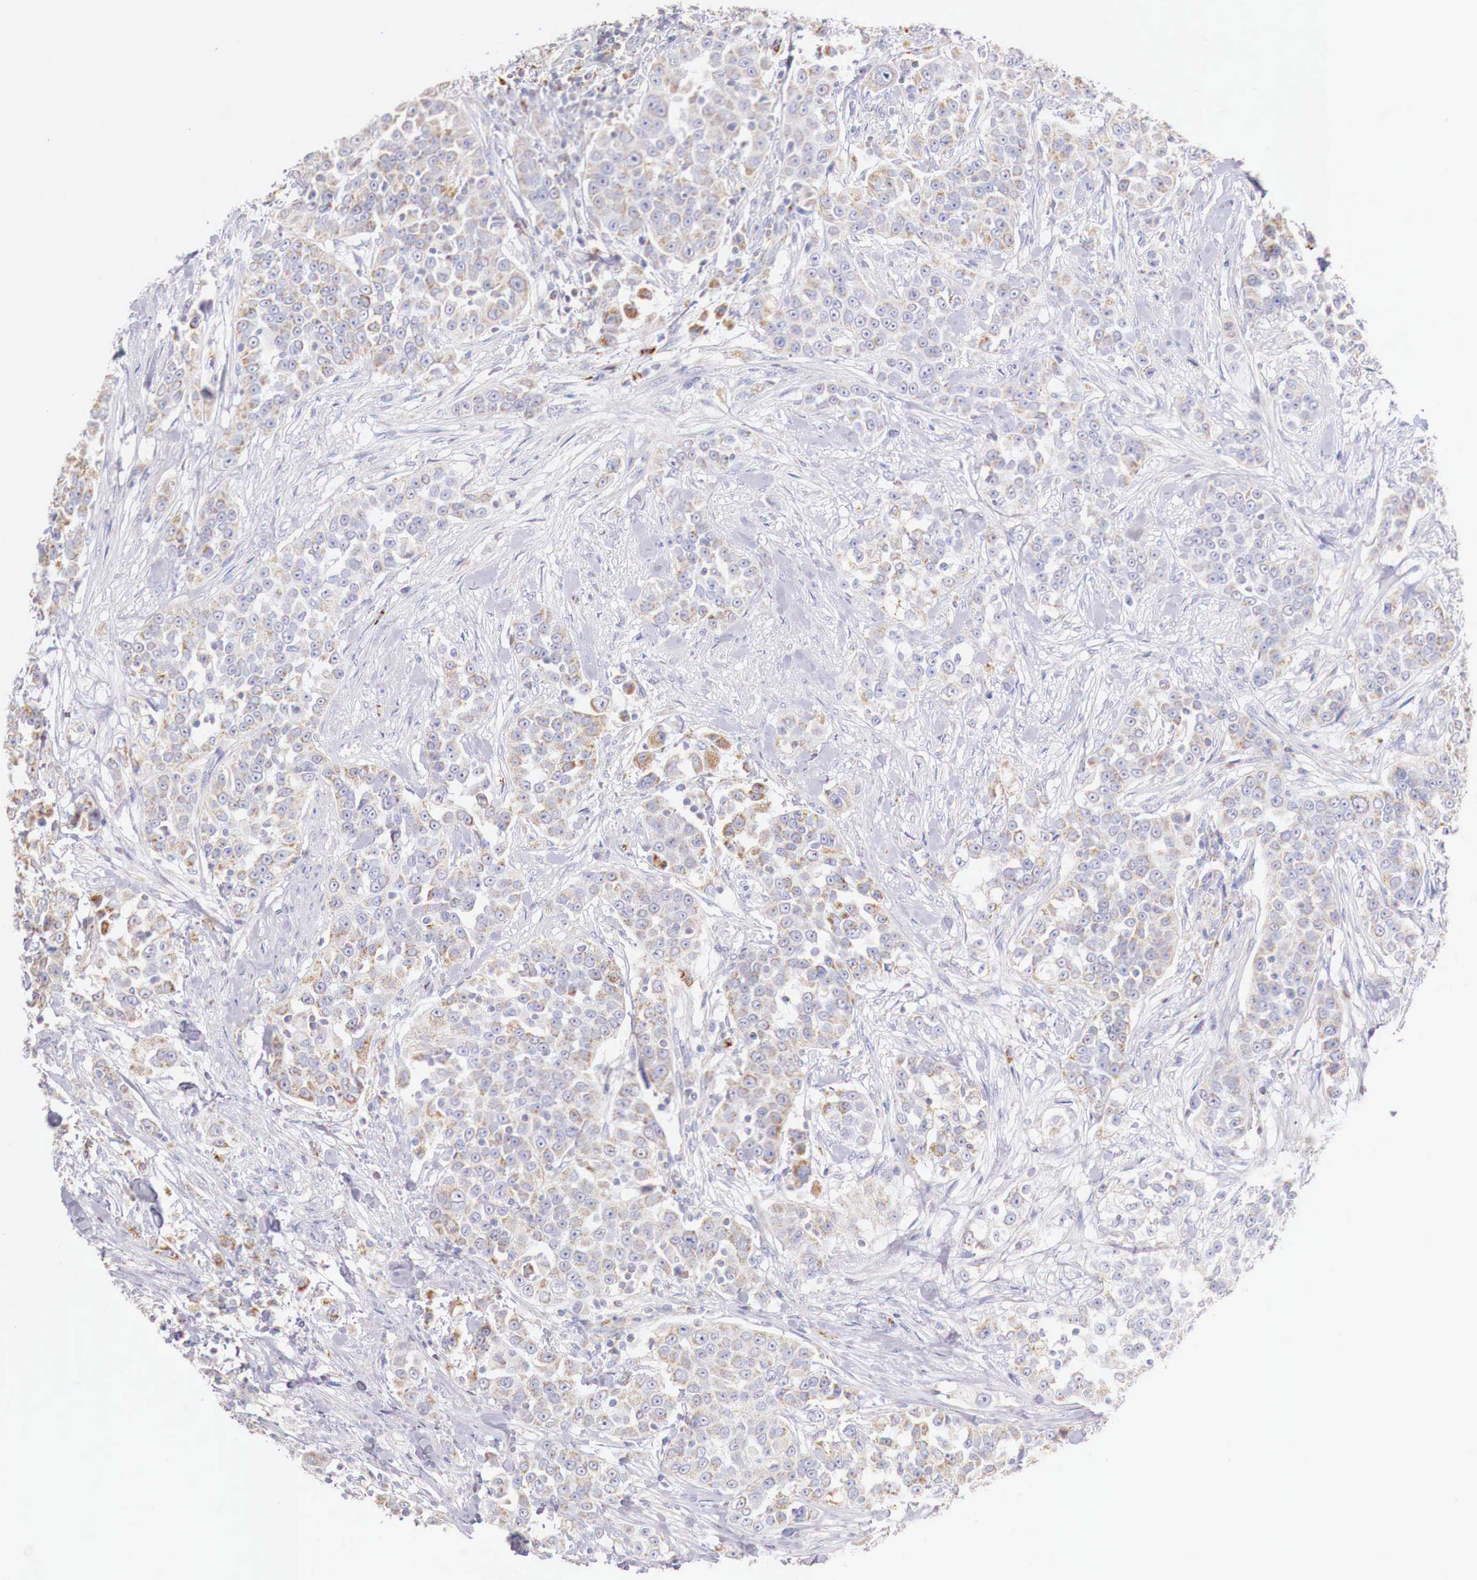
{"staining": {"intensity": "moderate", "quantity": "25%-75%", "location": "cytoplasmic/membranous"}, "tissue": "urothelial cancer", "cell_type": "Tumor cells", "image_type": "cancer", "snomed": [{"axis": "morphology", "description": "Urothelial carcinoma, High grade"}, {"axis": "topography", "description": "Urinary bladder"}], "caption": "This photomicrograph demonstrates IHC staining of human high-grade urothelial carcinoma, with medium moderate cytoplasmic/membranous positivity in about 25%-75% of tumor cells.", "gene": "IDH3G", "patient": {"sex": "female", "age": 80}}